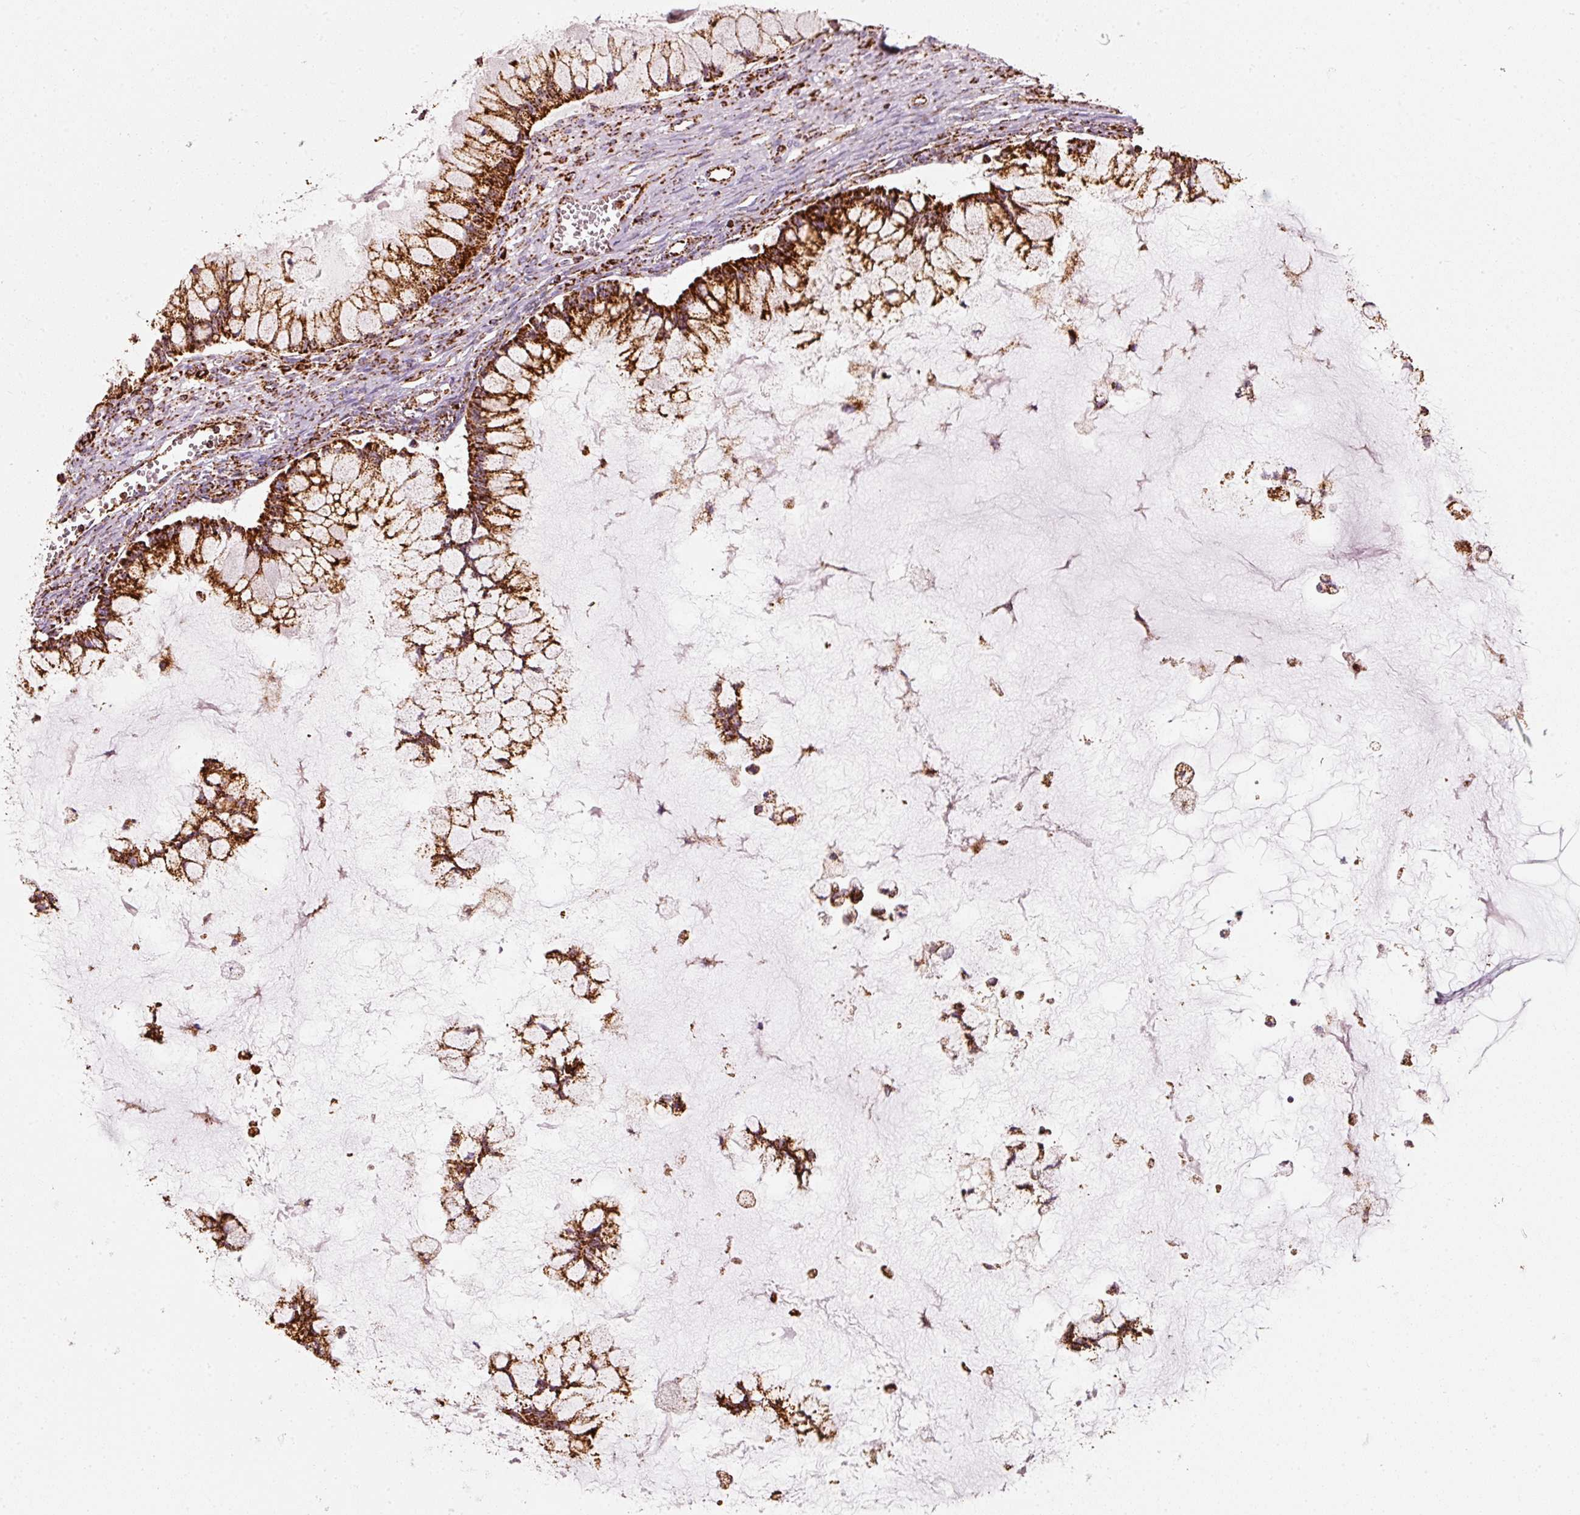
{"staining": {"intensity": "strong", "quantity": ">75%", "location": "cytoplasmic/membranous"}, "tissue": "ovarian cancer", "cell_type": "Tumor cells", "image_type": "cancer", "snomed": [{"axis": "morphology", "description": "Cystadenocarcinoma, mucinous, NOS"}, {"axis": "topography", "description": "Ovary"}], "caption": "The immunohistochemical stain labels strong cytoplasmic/membranous positivity in tumor cells of mucinous cystadenocarcinoma (ovarian) tissue. (DAB (3,3'-diaminobenzidine) IHC with brightfield microscopy, high magnification).", "gene": "MT-CO2", "patient": {"sex": "female", "age": 34}}